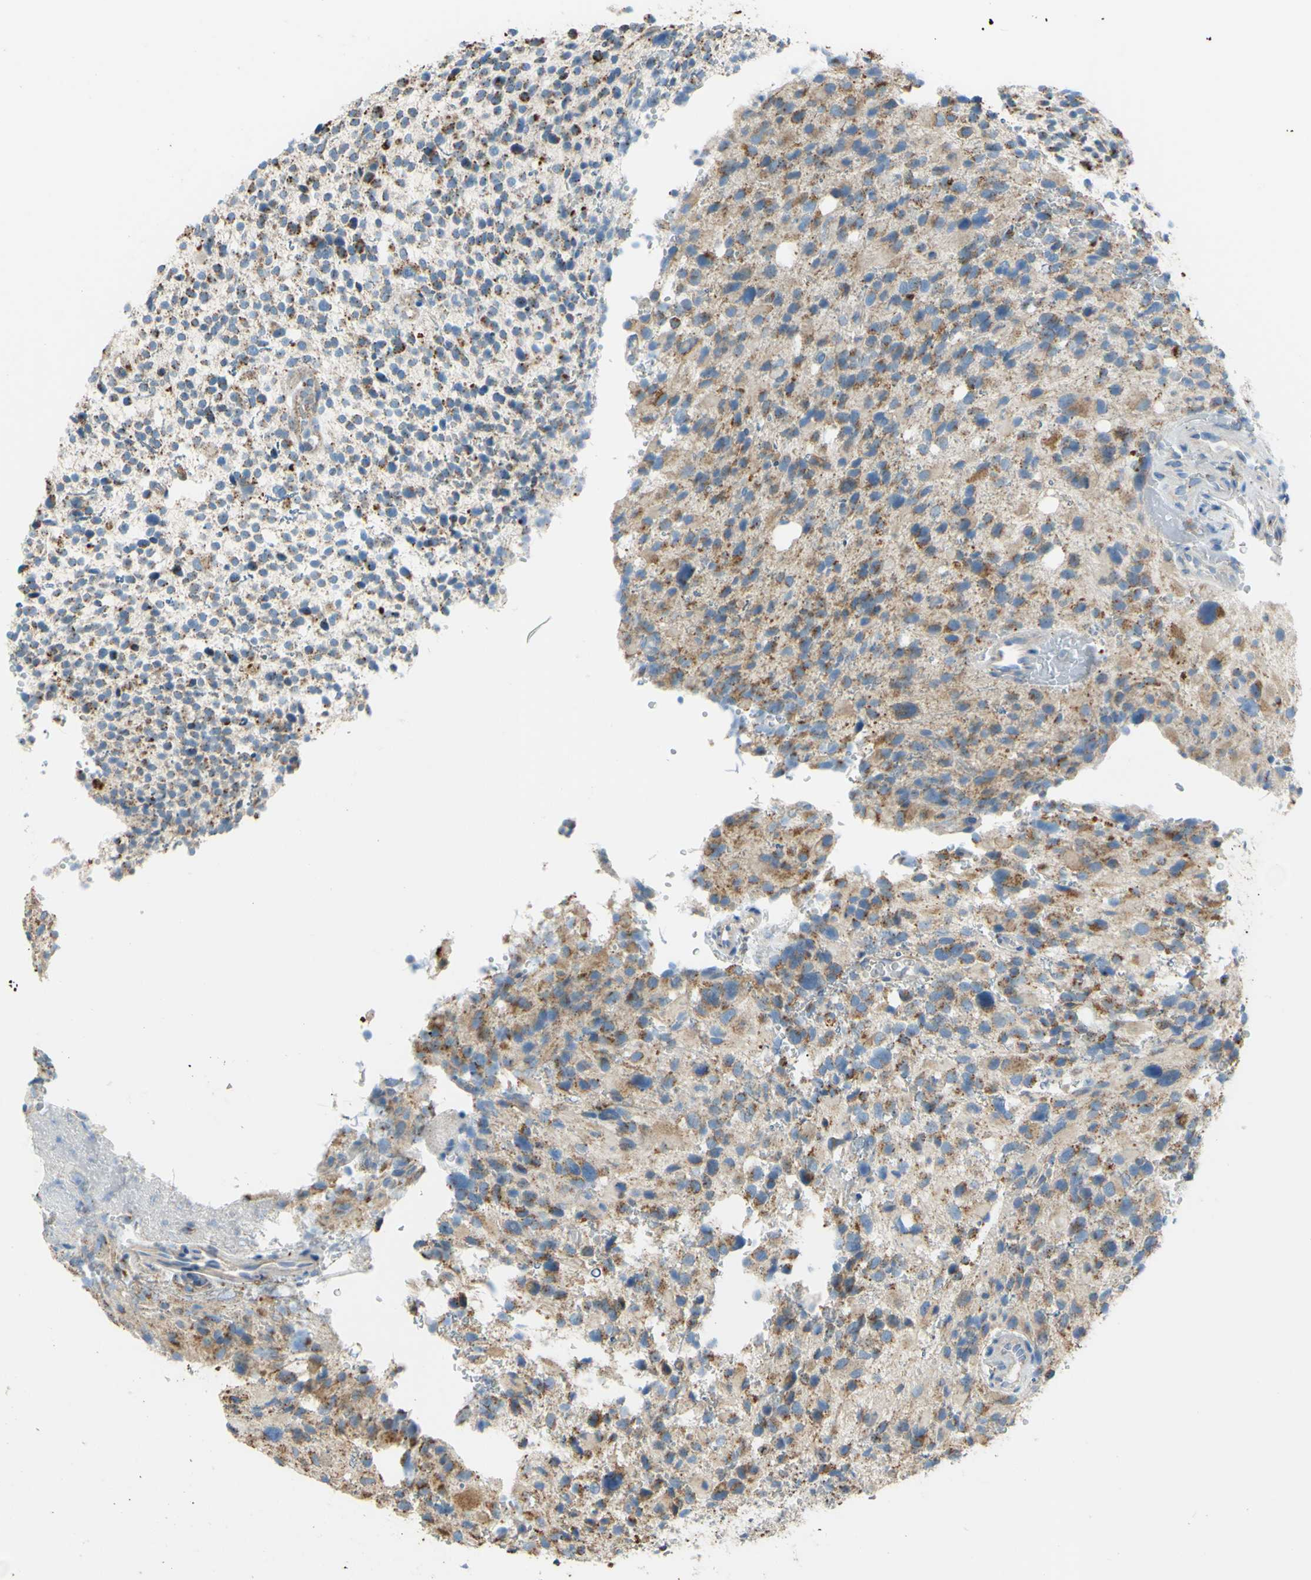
{"staining": {"intensity": "strong", "quantity": ">75%", "location": "cytoplasmic/membranous"}, "tissue": "glioma", "cell_type": "Tumor cells", "image_type": "cancer", "snomed": [{"axis": "morphology", "description": "Glioma, malignant, High grade"}, {"axis": "topography", "description": "Brain"}], "caption": "Immunohistochemical staining of glioma displays high levels of strong cytoplasmic/membranous protein staining in approximately >75% of tumor cells.", "gene": "CTSD", "patient": {"sex": "male", "age": 48}}